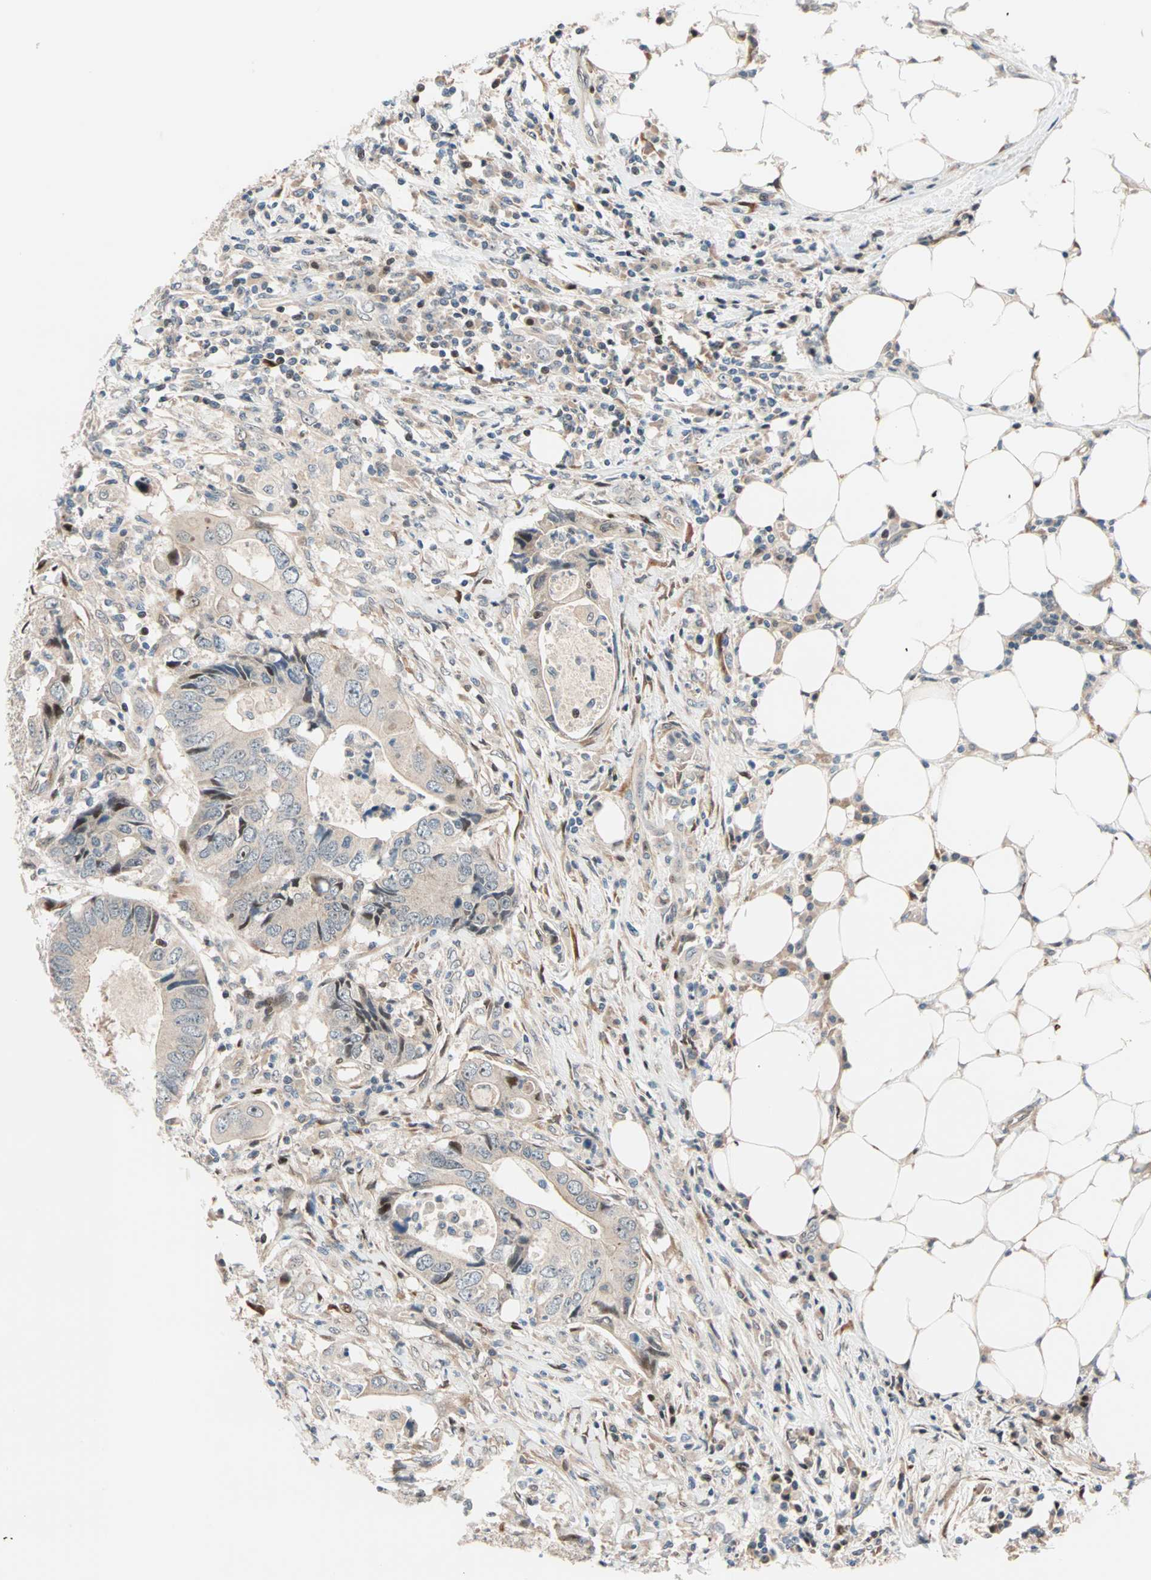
{"staining": {"intensity": "weak", "quantity": ">75%", "location": "cytoplasmic/membranous"}, "tissue": "colorectal cancer", "cell_type": "Tumor cells", "image_type": "cancer", "snomed": [{"axis": "morphology", "description": "Adenocarcinoma, NOS"}, {"axis": "topography", "description": "Colon"}], "caption": "Immunohistochemical staining of colorectal cancer reveals weak cytoplasmic/membranous protein staining in approximately >75% of tumor cells. (DAB = brown stain, brightfield microscopy at high magnification).", "gene": "HECW1", "patient": {"sex": "male", "age": 71}}